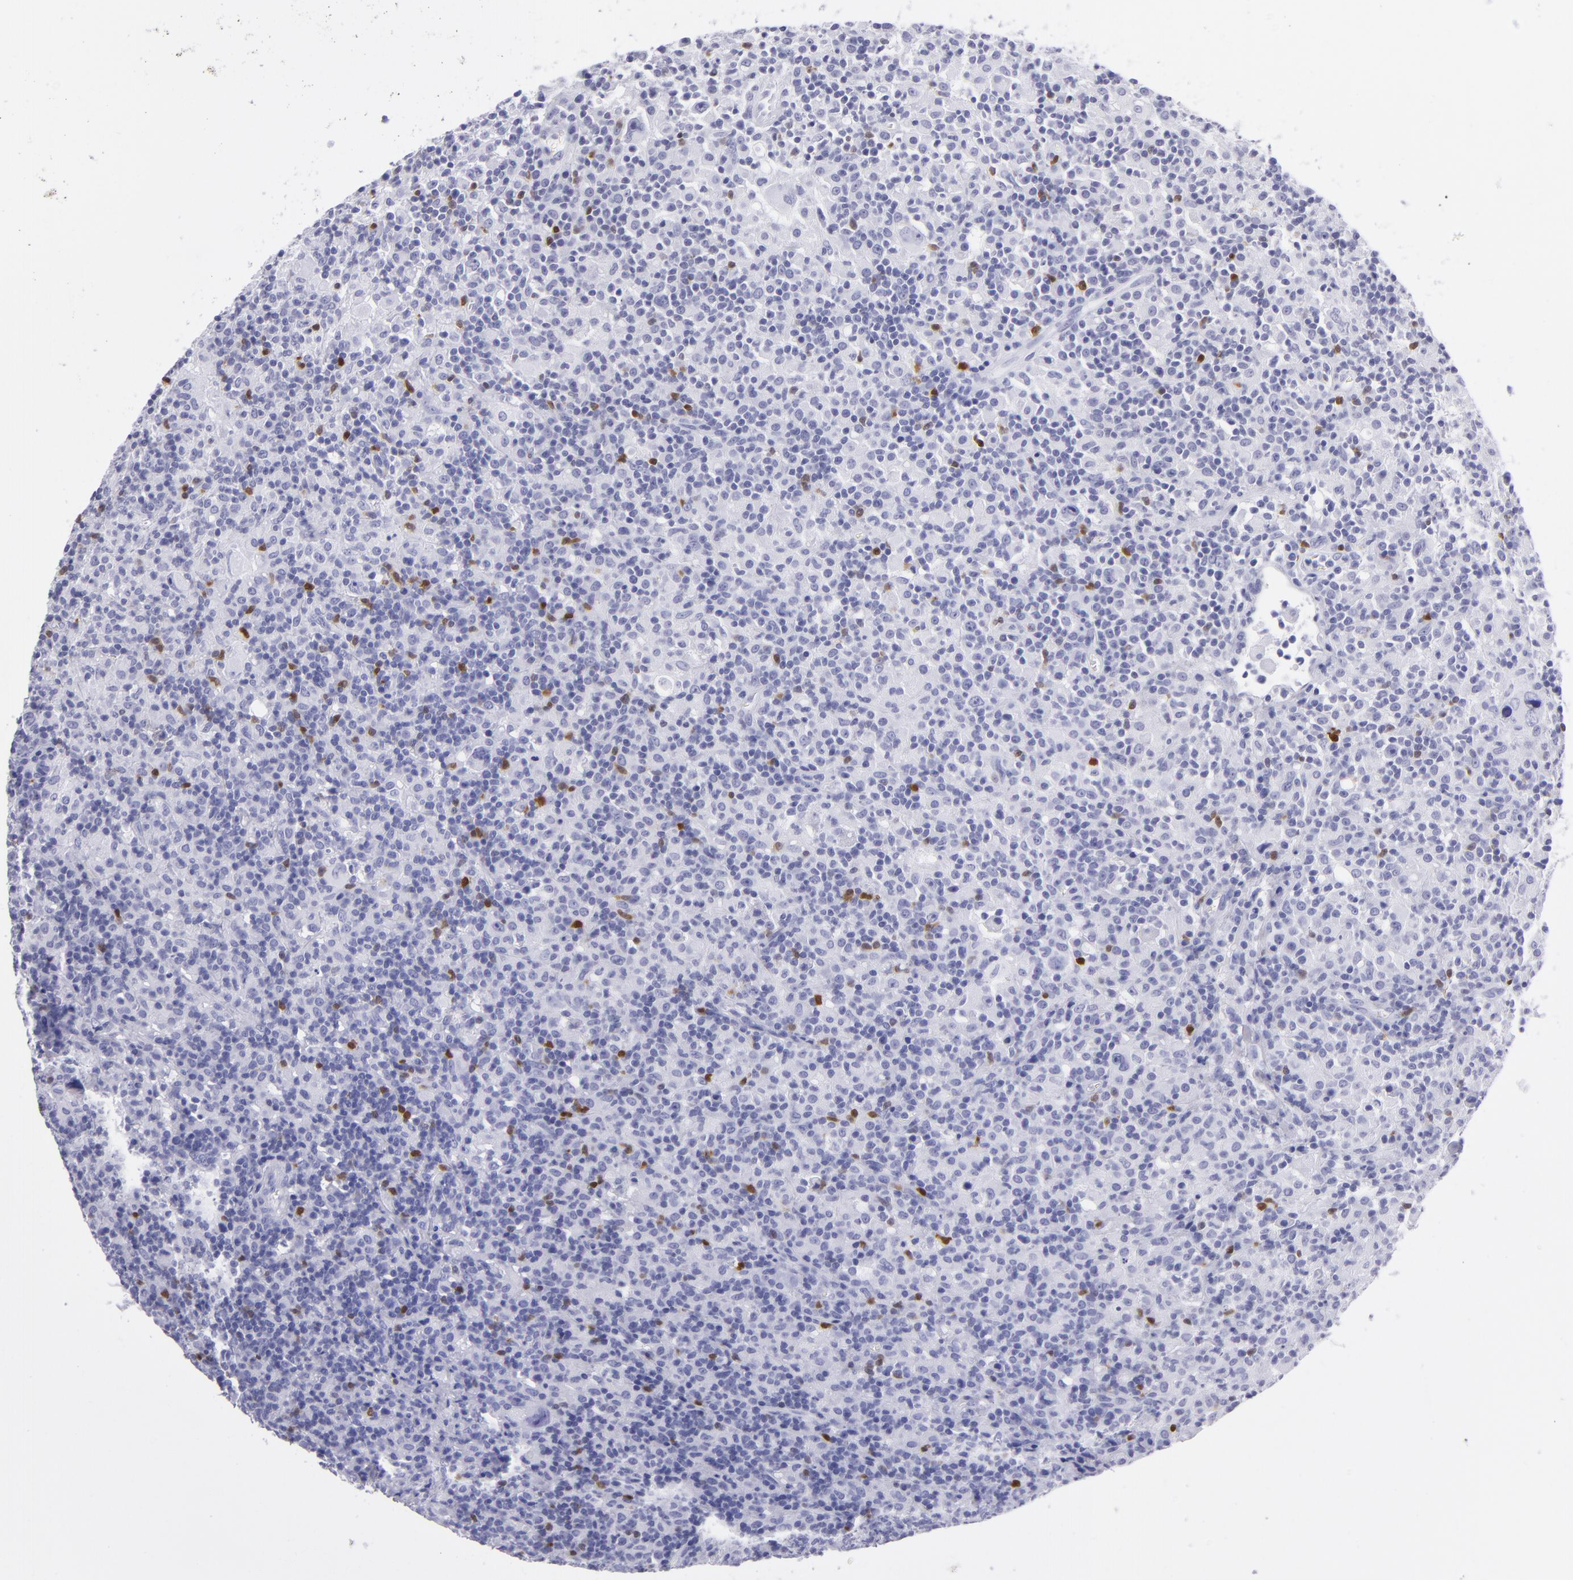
{"staining": {"intensity": "negative", "quantity": "none", "location": "none"}, "tissue": "lymphoma", "cell_type": "Tumor cells", "image_type": "cancer", "snomed": [{"axis": "morphology", "description": "Hodgkin's disease, NOS"}, {"axis": "topography", "description": "Lymph node"}], "caption": "A high-resolution image shows immunohistochemistry staining of lymphoma, which exhibits no significant staining in tumor cells.", "gene": "PVALB", "patient": {"sex": "male", "age": 46}}